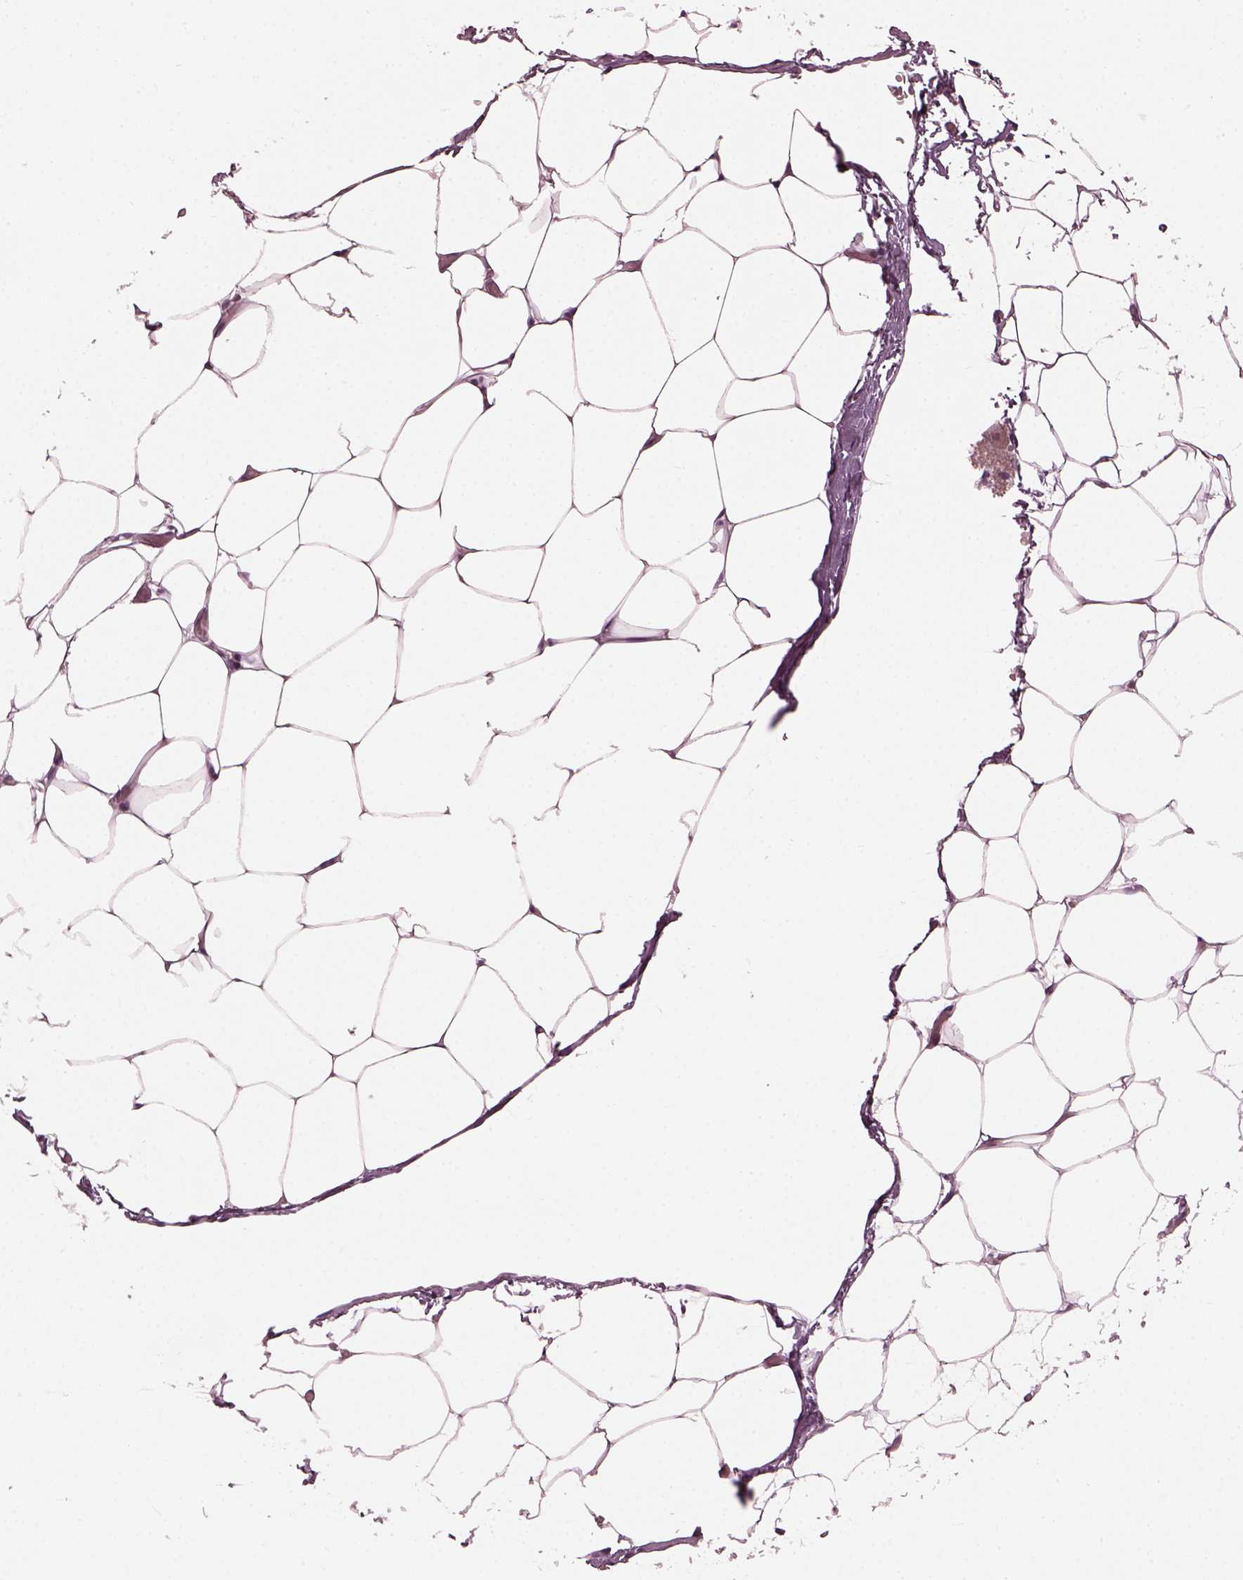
{"staining": {"intensity": "negative", "quantity": "none", "location": "none"}, "tissue": "adipose tissue", "cell_type": "Adipocytes", "image_type": "normal", "snomed": [{"axis": "morphology", "description": "Normal tissue, NOS"}, {"axis": "topography", "description": "Adipose tissue"}], "caption": "Micrograph shows no protein positivity in adipocytes of normal adipose tissue. Nuclei are stained in blue.", "gene": "BFSP1", "patient": {"sex": "male", "age": 57}}